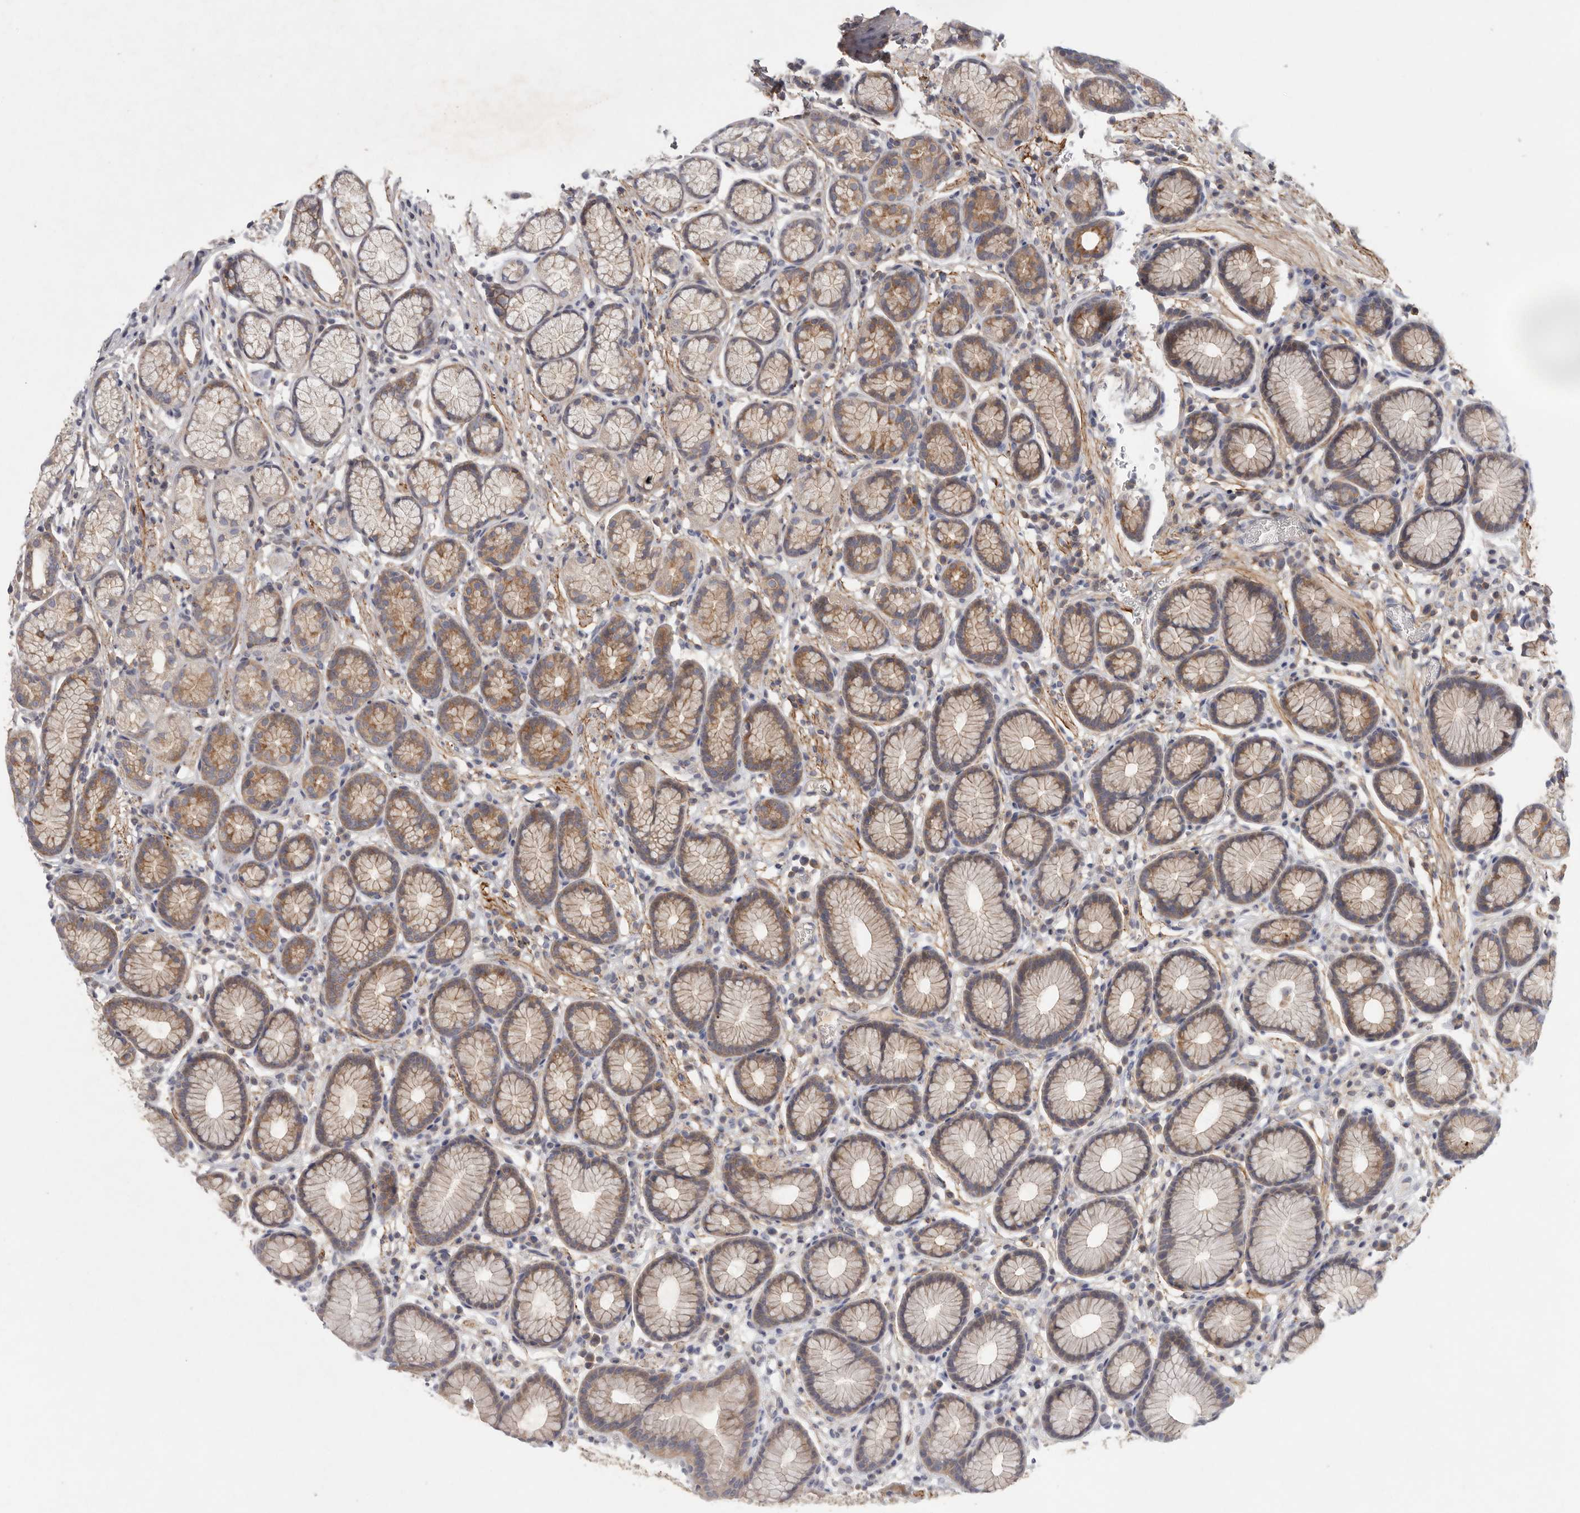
{"staining": {"intensity": "moderate", "quantity": "25%-75%", "location": "cytoplasmic/membranous"}, "tissue": "stomach", "cell_type": "Glandular cells", "image_type": "normal", "snomed": [{"axis": "morphology", "description": "Normal tissue, NOS"}, {"axis": "topography", "description": "Stomach"}], "caption": "Normal stomach was stained to show a protein in brown. There is medium levels of moderate cytoplasmic/membranous positivity in about 25%-75% of glandular cells. Nuclei are stained in blue.", "gene": "CFAP298", "patient": {"sex": "male", "age": 42}}